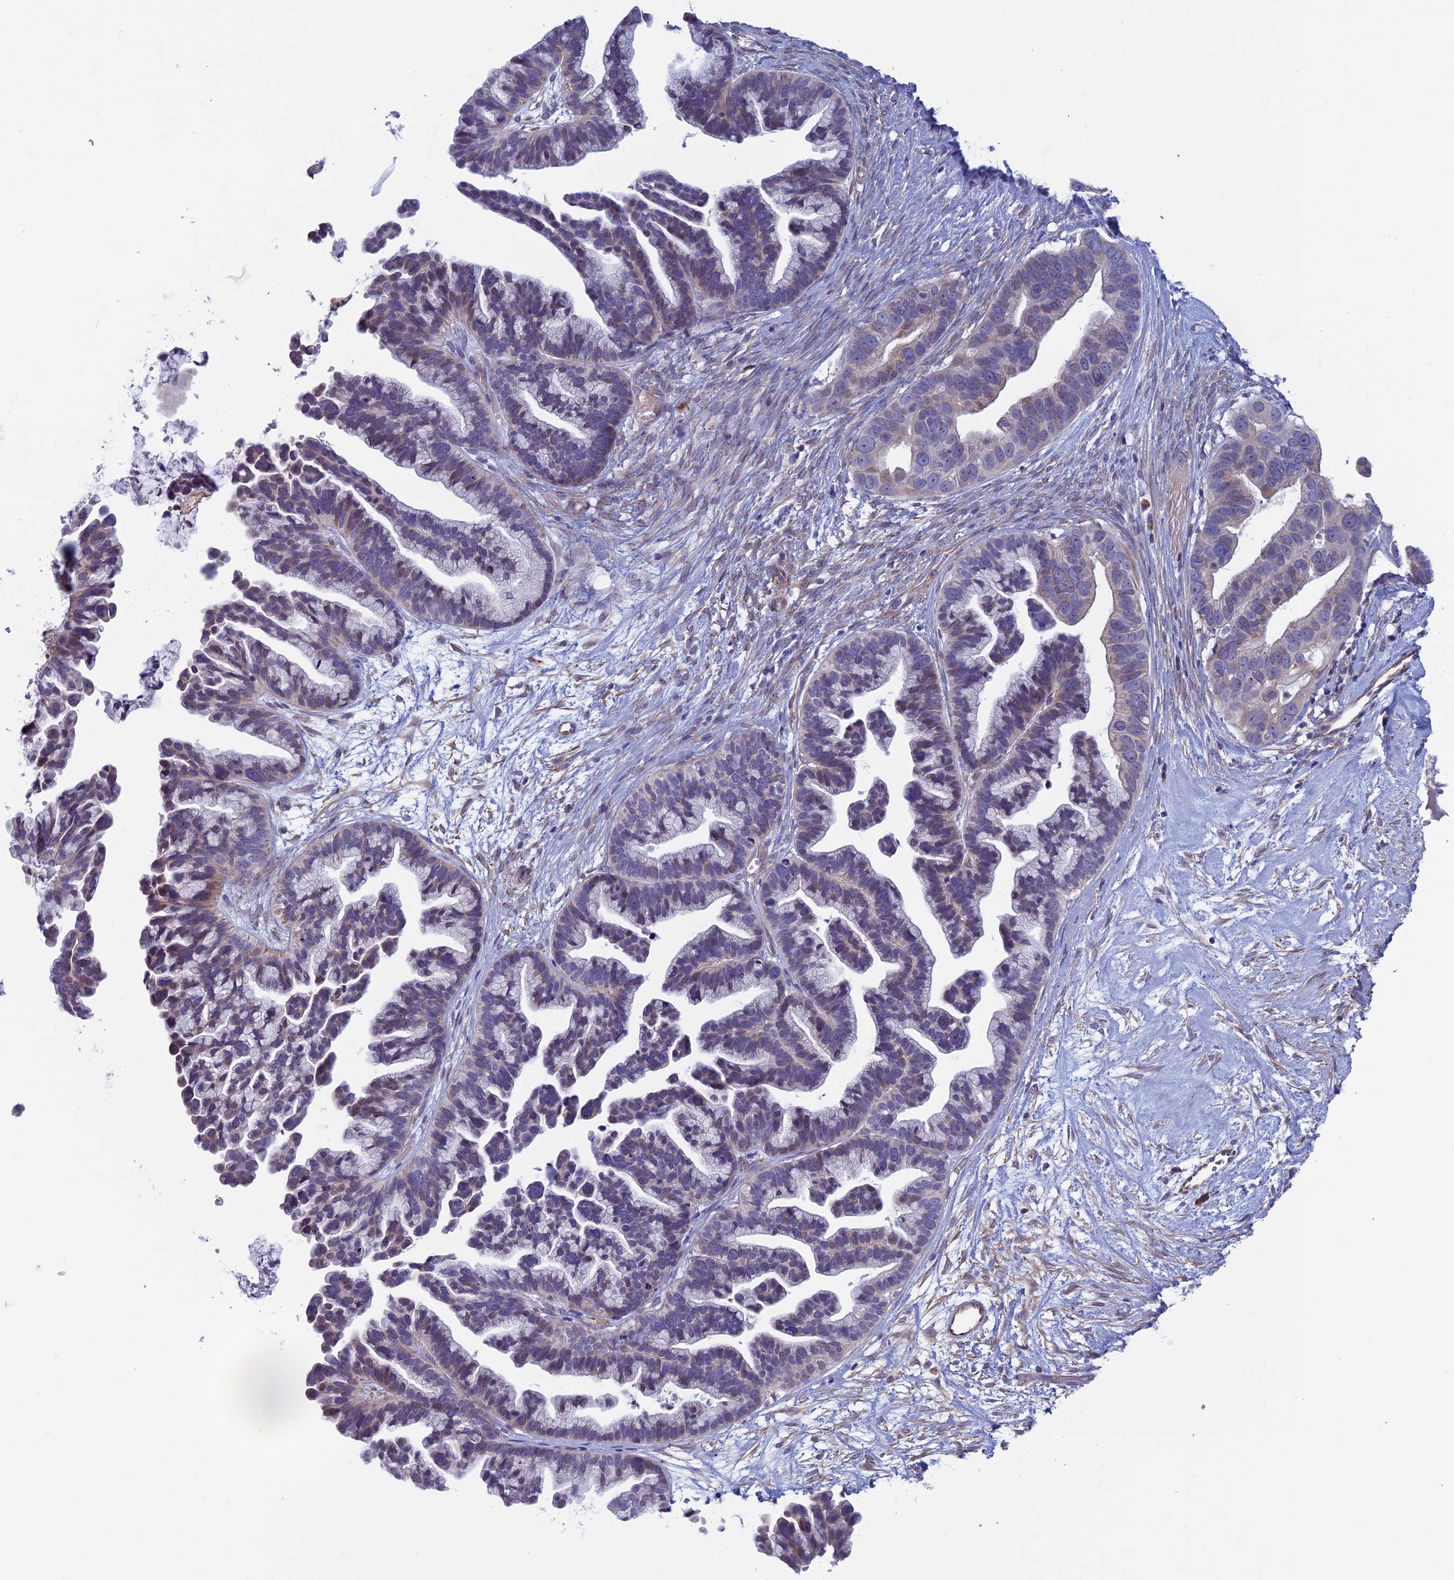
{"staining": {"intensity": "negative", "quantity": "none", "location": "none"}, "tissue": "ovarian cancer", "cell_type": "Tumor cells", "image_type": "cancer", "snomed": [{"axis": "morphology", "description": "Cystadenocarcinoma, serous, NOS"}, {"axis": "topography", "description": "Ovary"}], "caption": "IHC of human ovarian serous cystadenocarcinoma shows no positivity in tumor cells. The staining was performed using DAB to visualize the protein expression in brown, while the nuclei were stained in blue with hematoxylin (Magnification: 20x).", "gene": "BCL2L10", "patient": {"sex": "female", "age": 56}}